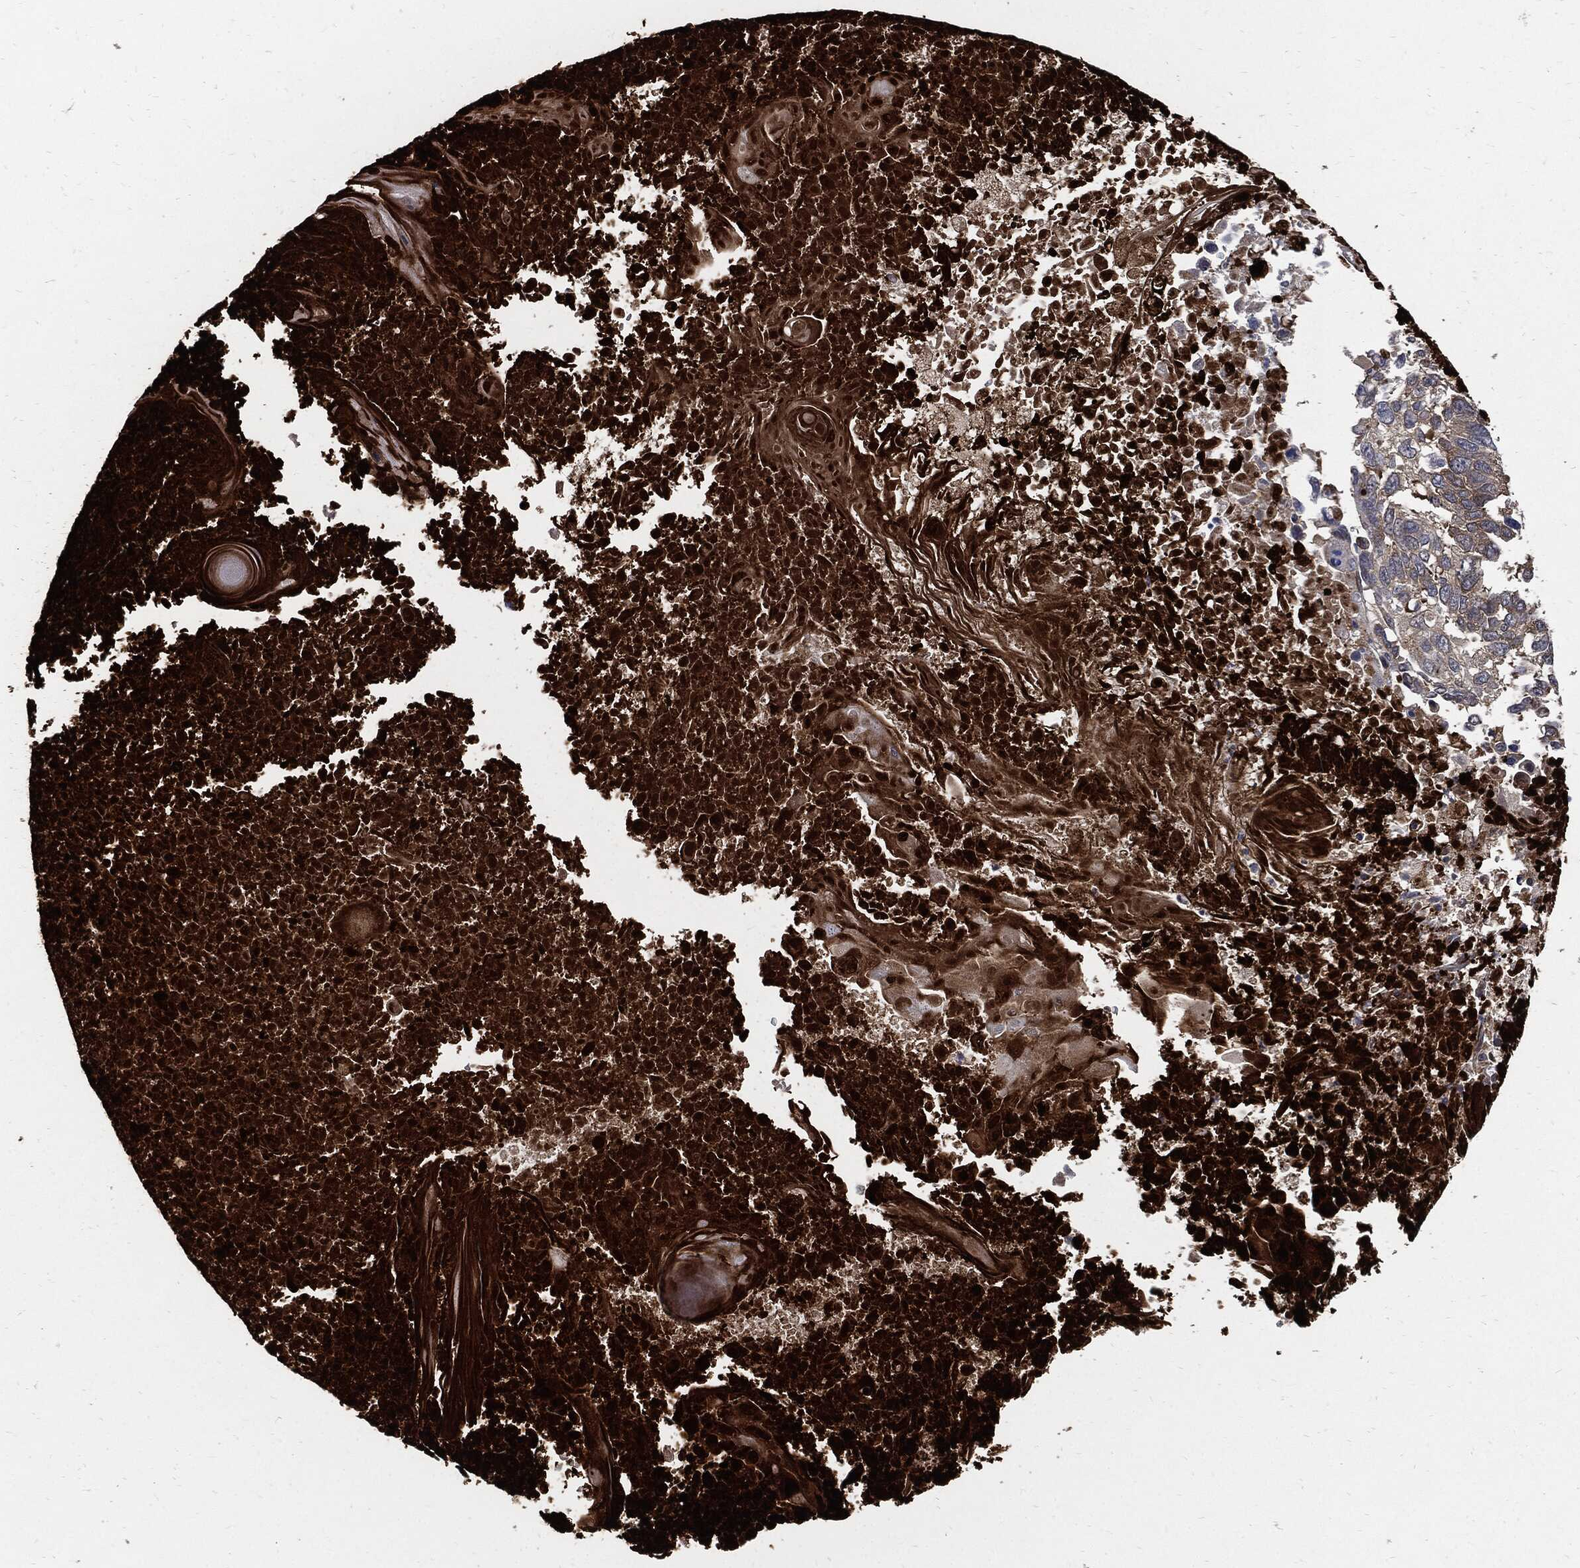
{"staining": {"intensity": "strong", "quantity": "<25%", "location": "cytoplasmic/membranous"}, "tissue": "lung cancer", "cell_type": "Tumor cells", "image_type": "cancer", "snomed": [{"axis": "morphology", "description": "Squamous cell carcinoma, NOS"}, {"axis": "topography", "description": "Lung"}], "caption": "High-magnification brightfield microscopy of lung cancer stained with DAB (brown) and counterstained with hematoxylin (blue). tumor cells exhibit strong cytoplasmic/membranous staining is seen in about<25% of cells.", "gene": "CLU", "patient": {"sex": "male", "age": 82}}